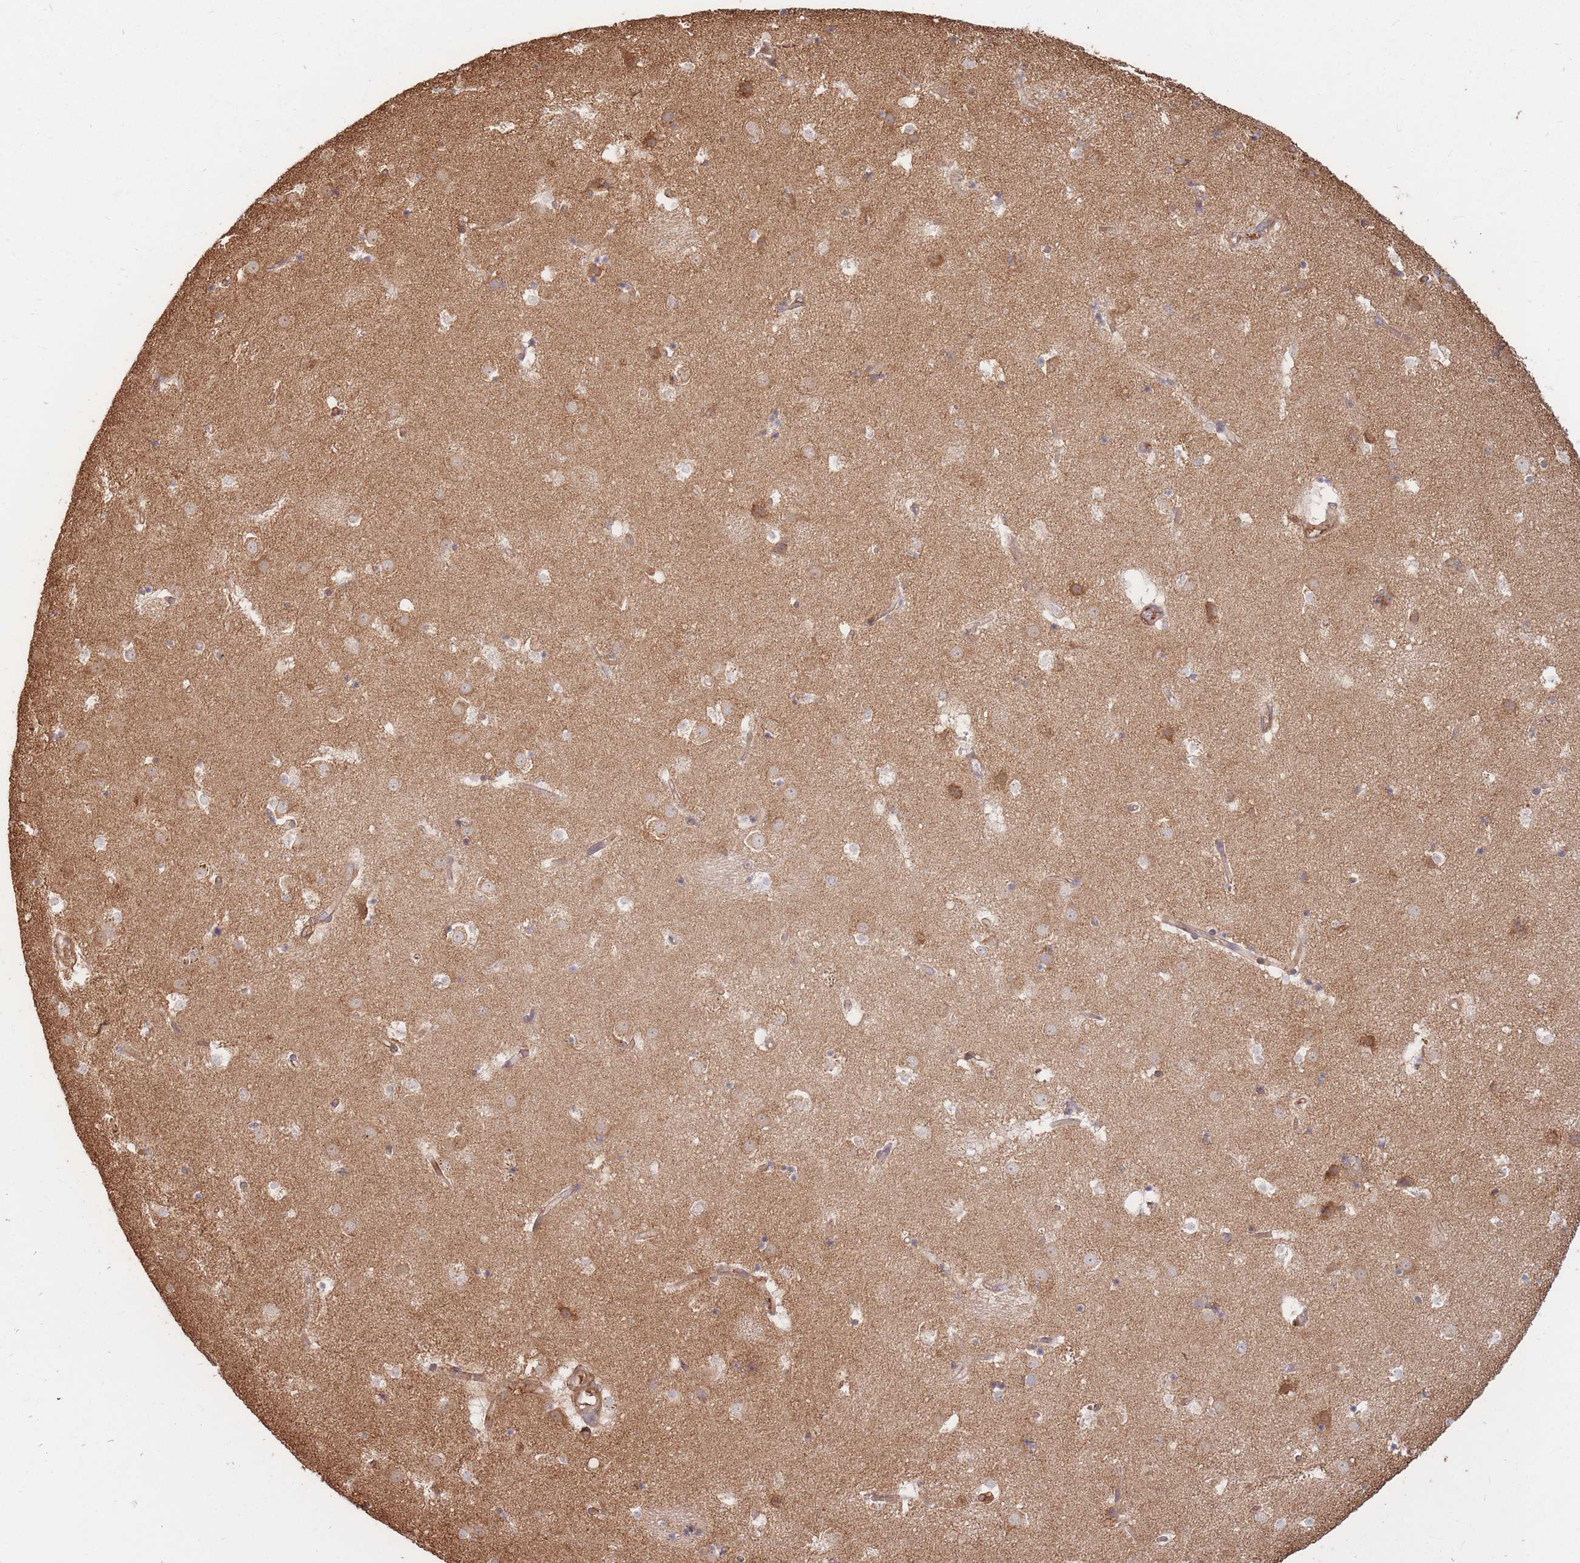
{"staining": {"intensity": "moderate", "quantity": ">75%", "location": "cytoplasmic/membranous"}, "tissue": "caudate", "cell_type": "Glial cells", "image_type": "normal", "snomed": [{"axis": "morphology", "description": "Normal tissue, NOS"}, {"axis": "topography", "description": "Lateral ventricle wall"}], "caption": "The photomicrograph shows a brown stain indicating the presence of a protein in the cytoplasmic/membranous of glial cells in caudate.", "gene": "RASSF2", "patient": {"sex": "male", "age": 58}}